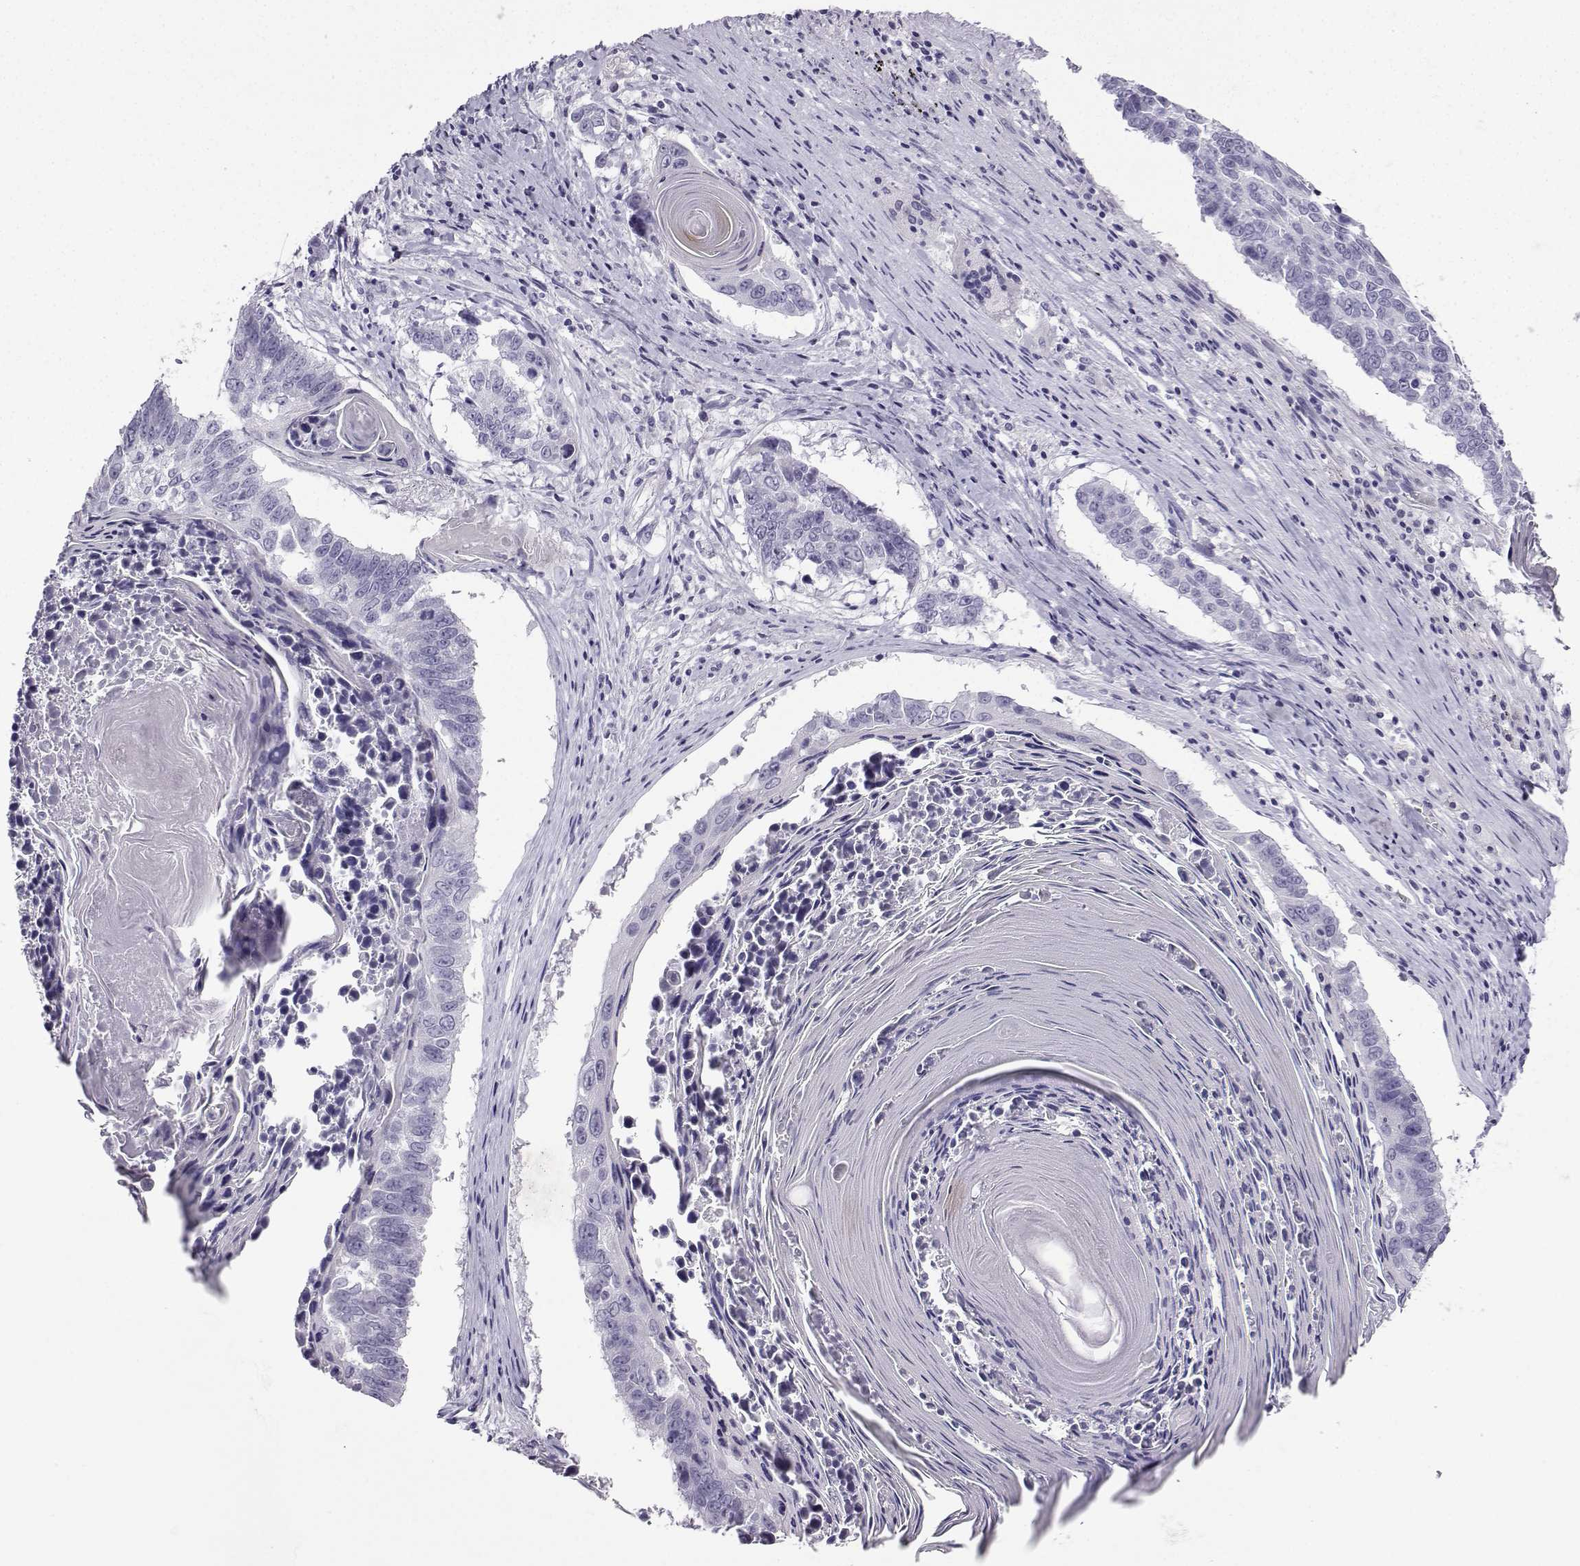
{"staining": {"intensity": "negative", "quantity": "none", "location": "none"}, "tissue": "lung cancer", "cell_type": "Tumor cells", "image_type": "cancer", "snomed": [{"axis": "morphology", "description": "Squamous cell carcinoma, NOS"}, {"axis": "topography", "description": "Lung"}], "caption": "DAB immunohistochemical staining of lung cancer displays no significant expression in tumor cells.", "gene": "KIF17", "patient": {"sex": "male", "age": 73}}